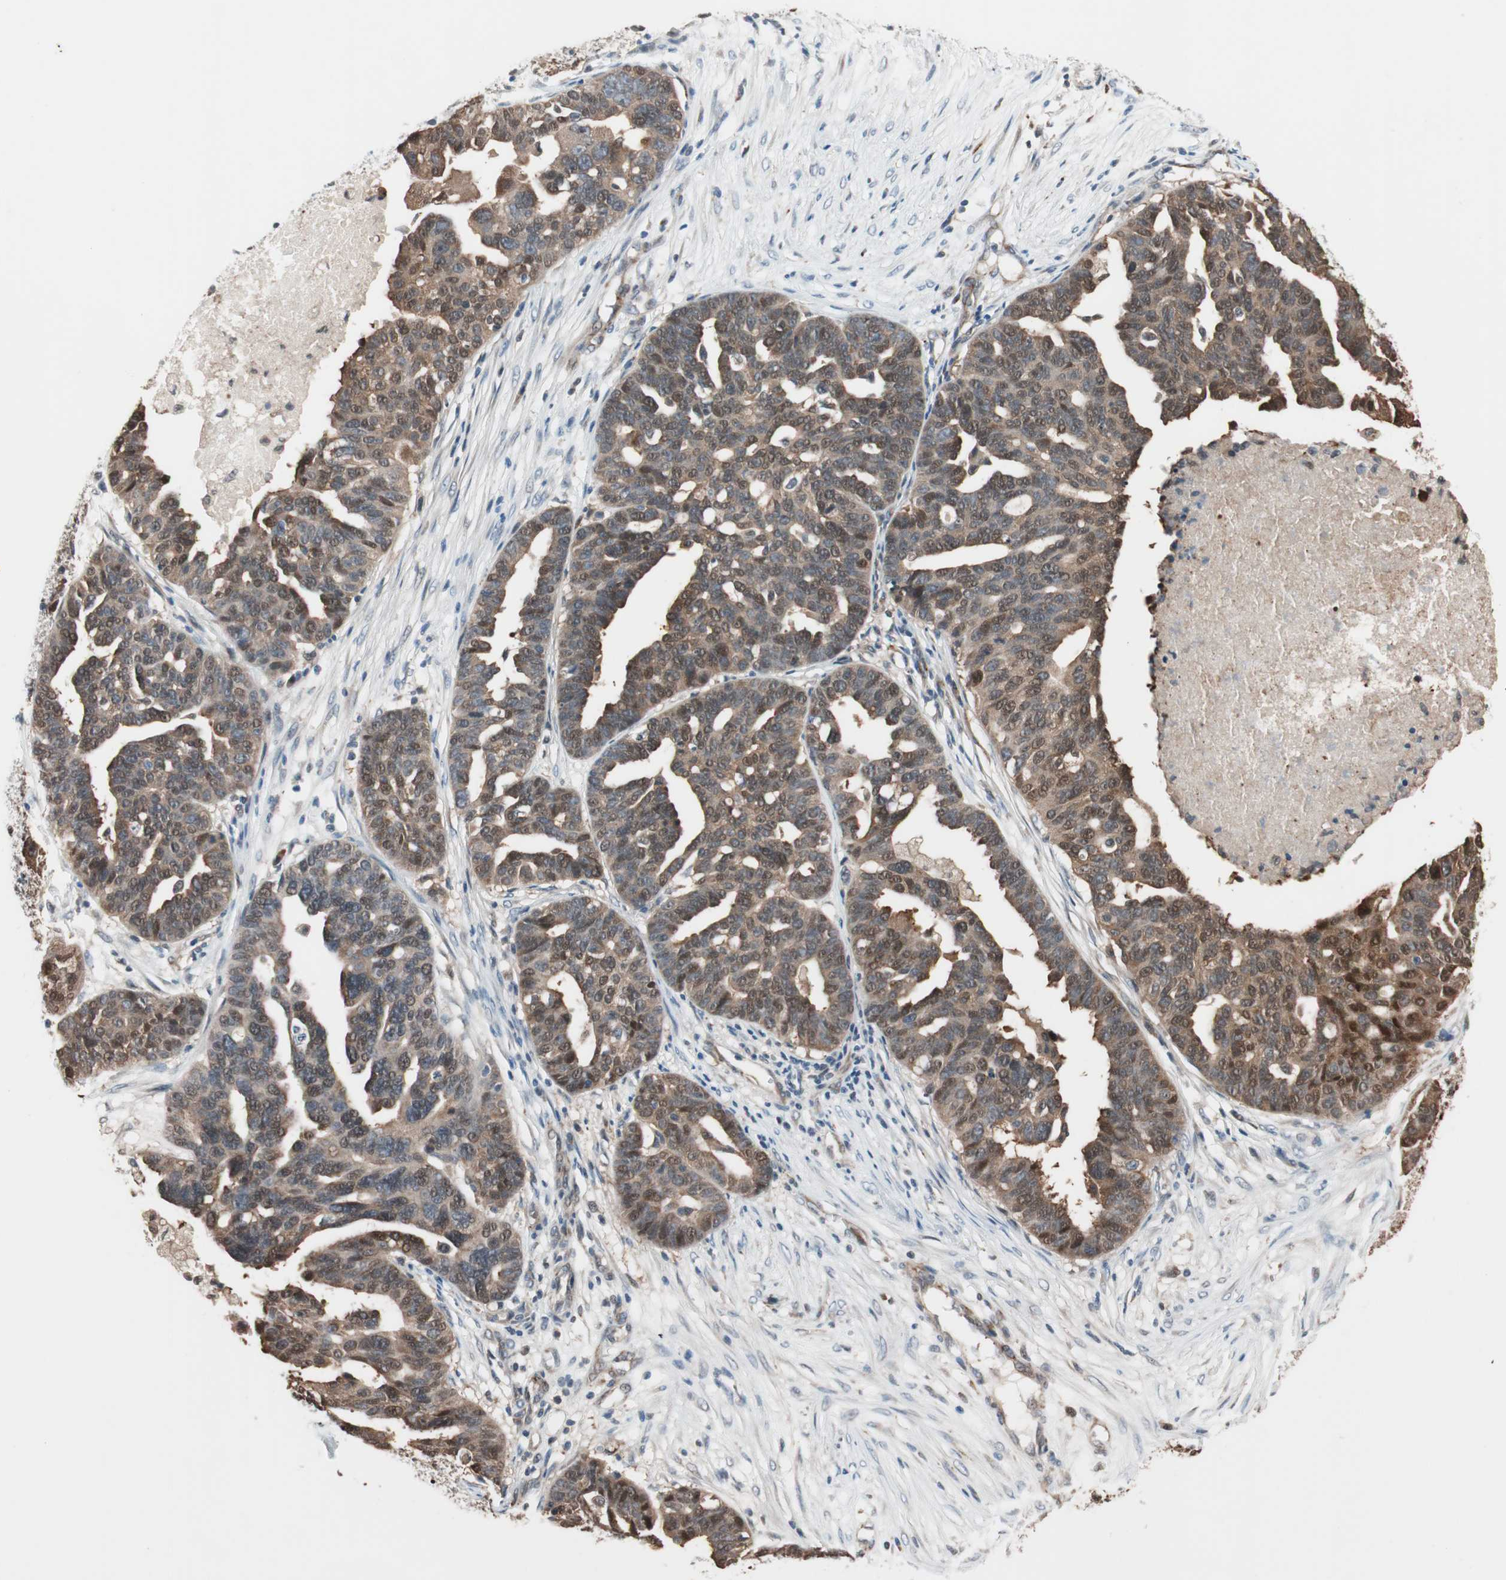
{"staining": {"intensity": "moderate", "quantity": ">75%", "location": "cytoplasmic/membranous,nuclear"}, "tissue": "ovarian cancer", "cell_type": "Tumor cells", "image_type": "cancer", "snomed": [{"axis": "morphology", "description": "Cystadenocarcinoma, serous, NOS"}, {"axis": "topography", "description": "Ovary"}], "caption": "Immunohistochemistry photomicrograph of neoplastic tissue: human ovarian cancer (serous cystadenocarcinoma) stained using IHC shows medium levels of moderate protein expression localized specifically in the cytoplasmic/membranous and nuclear of tumor cells, appearing as a cytoplasmic/membranous and nuclear brown color.", "gene": "PIK3R3", "patient": {"sex": "female", "age": 59}}